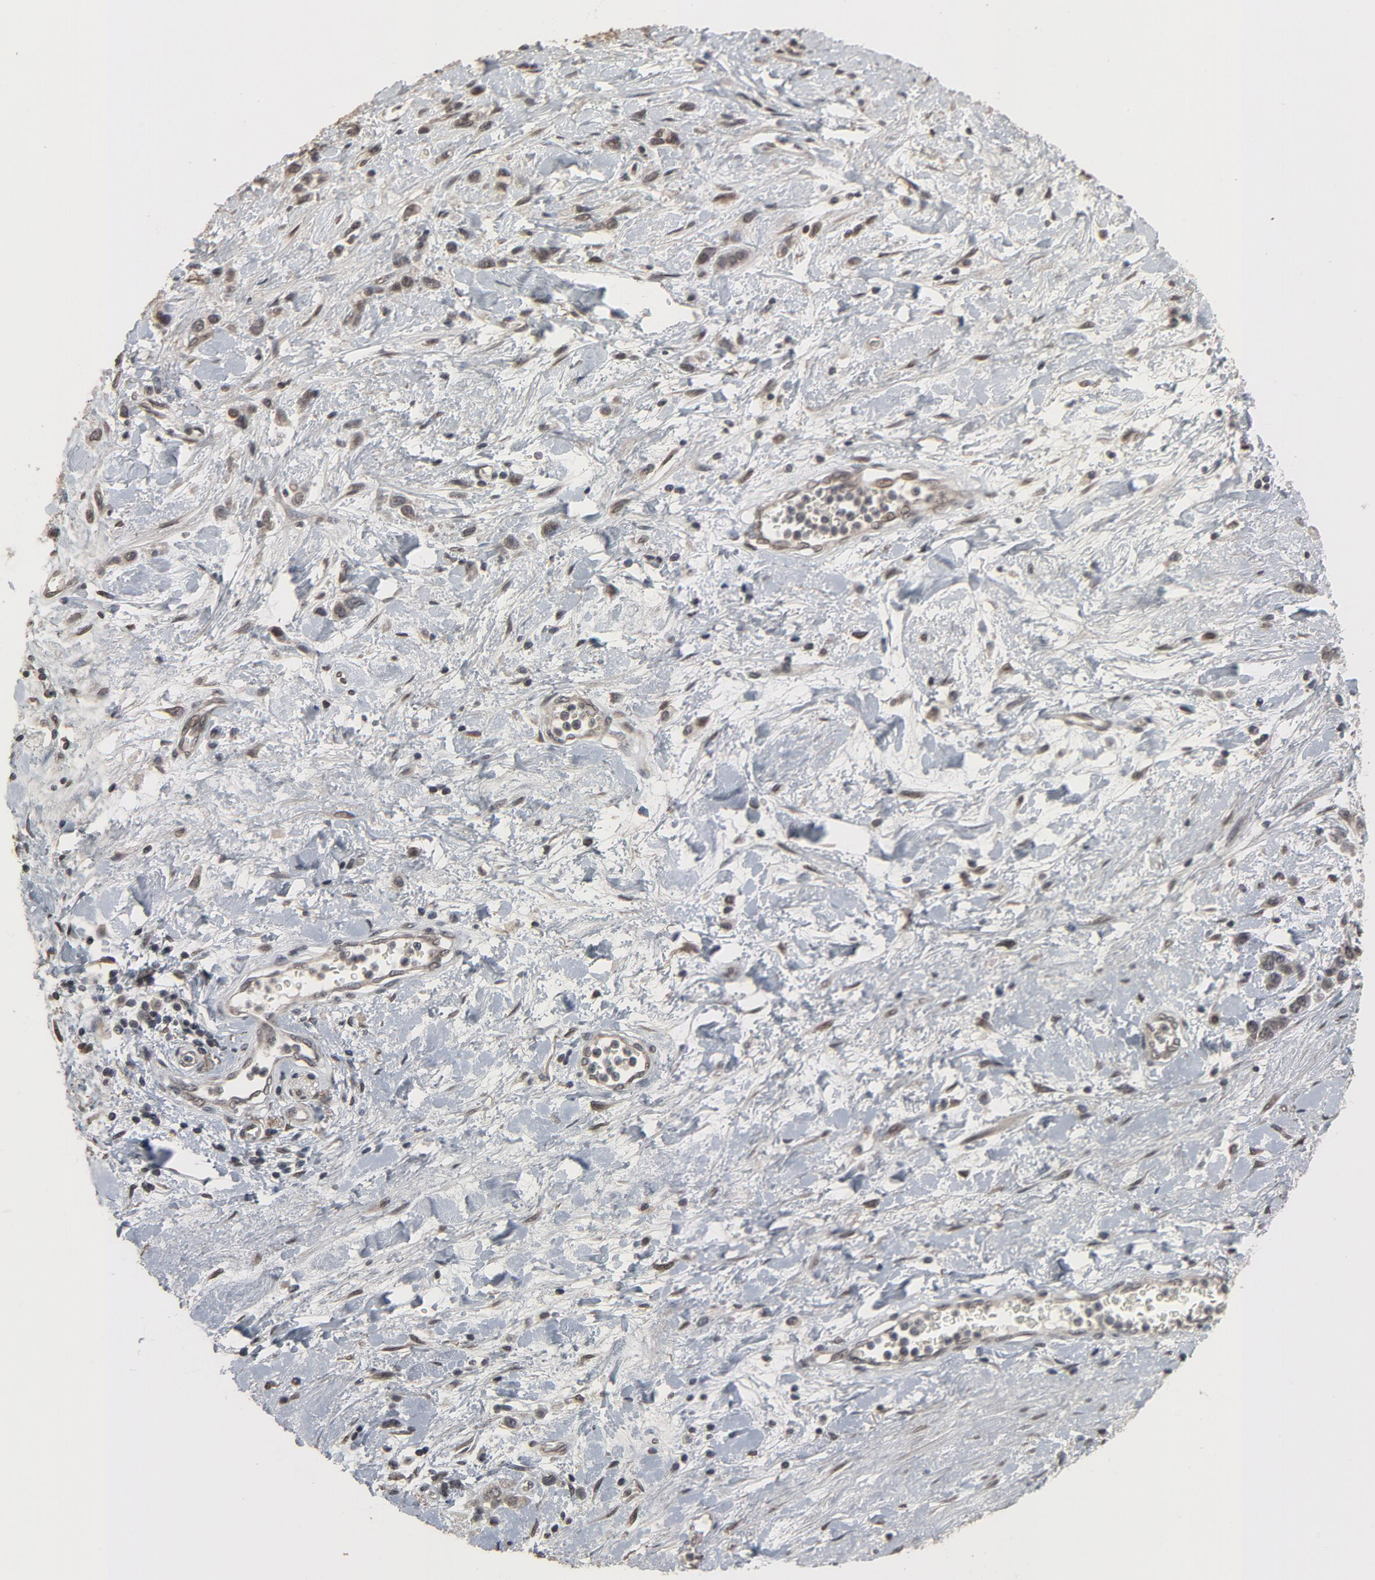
{"staining": {"intensity": "weak", "quantity": ">75%", "location": "cytoplasmic/membranous,nuclear"}, "tissue": "stomach cancer", "cell_type": "Tumor cells", "image_type": "cancer", "snomed": [{"axis": "morphology", "description": "Normal tissue, NOS"}, {"axis": "morphology", "description": "Adenocarcinoma, NOS"}, {"axis": "morphology", "description": "Adenocarcinoma, High grade"}, {"axis": "topography", "description": "Stomach, upper"}, {"axis": "topography", "description": "Stomach"}], "caption": "Weak cytoplasmic/membranous and nuclear protein positivity is present in about >75% of tumor cells in stomach cancer. (brown staining indicates protein expression, while blue staining denotes nuclei).", "gene": "POM121", "patient": {"sex": "female", "age": 65}}